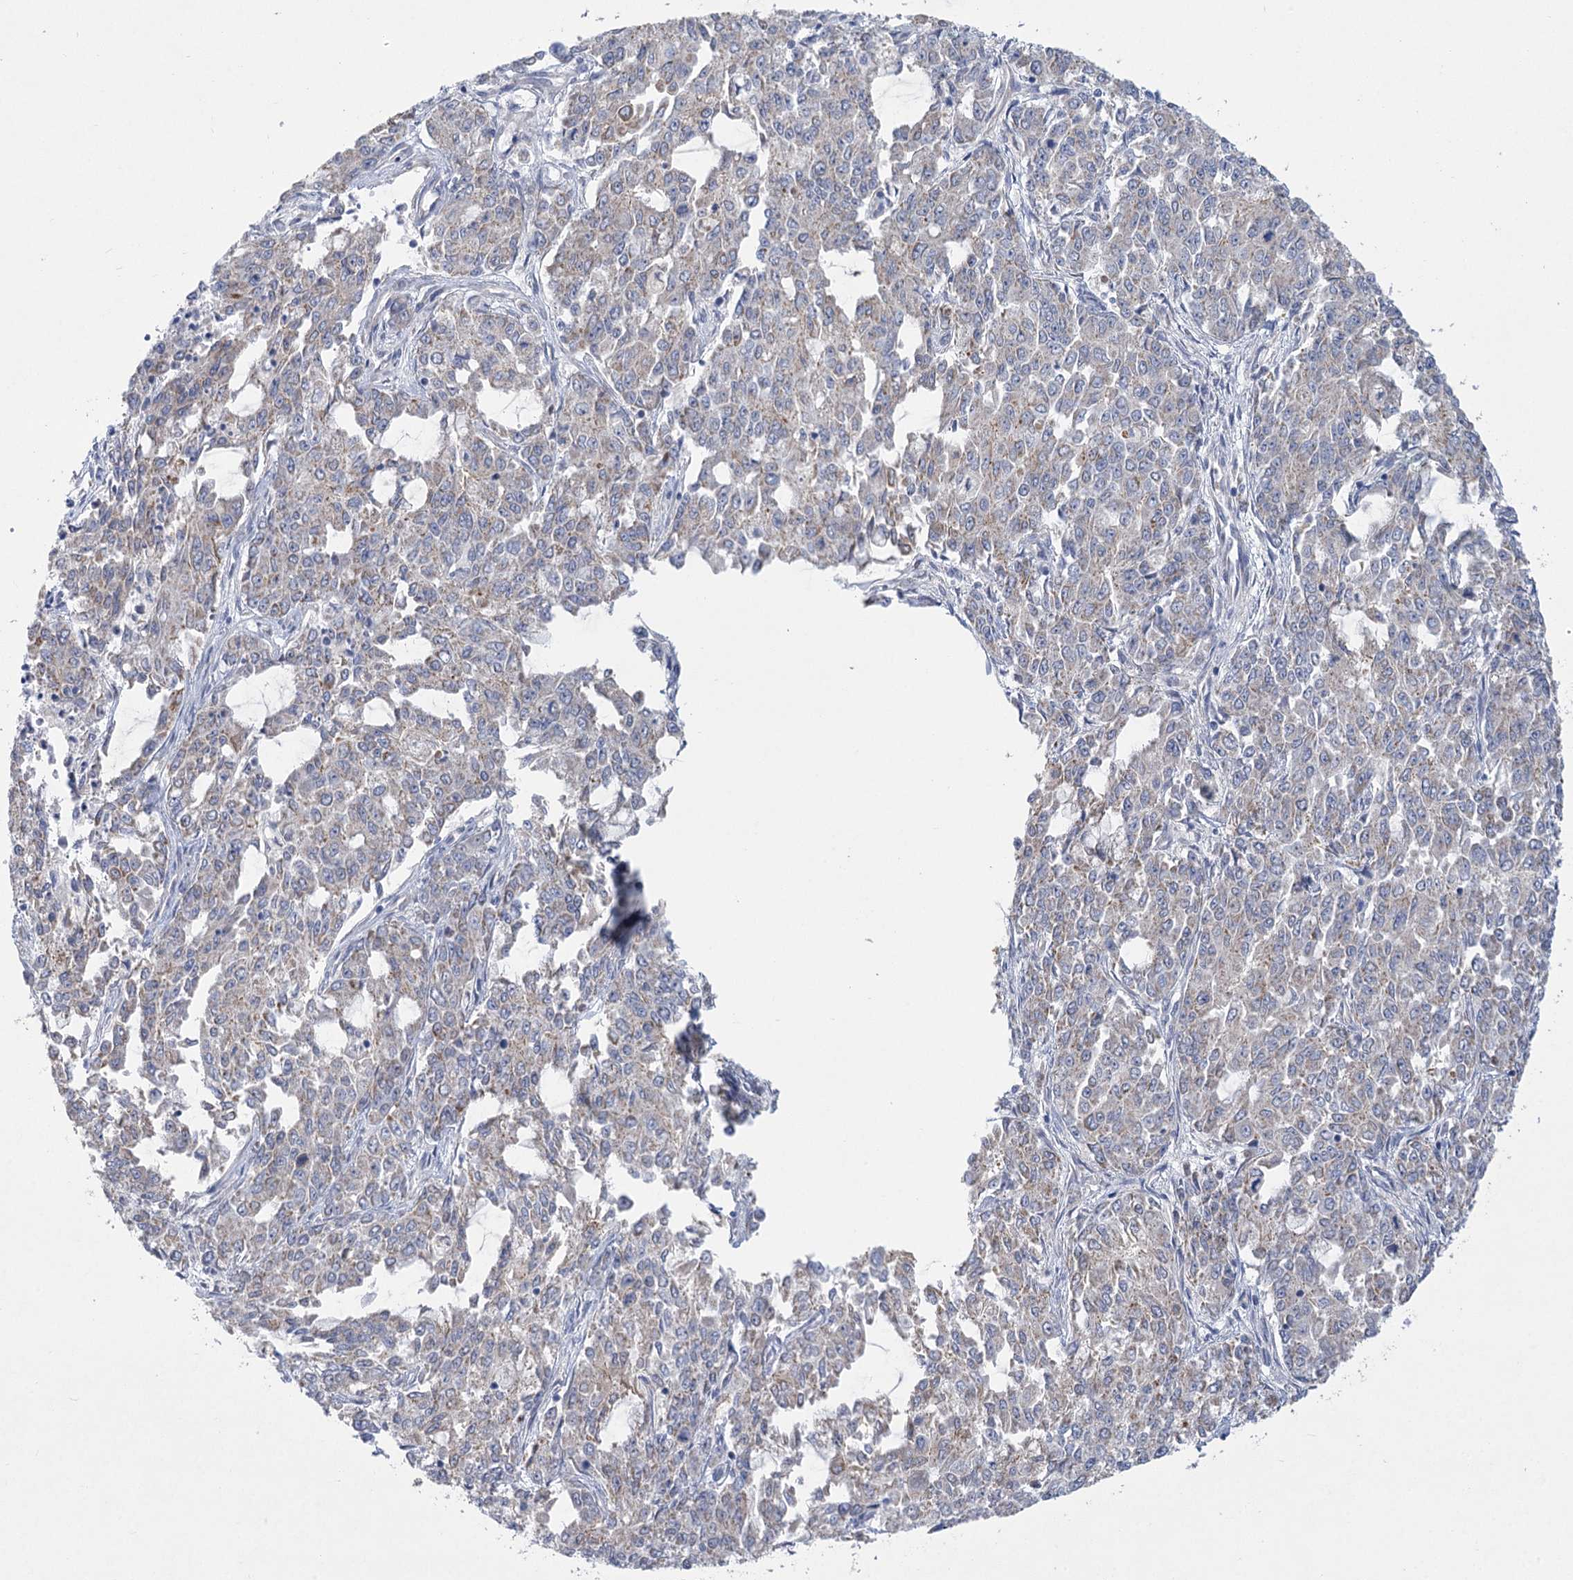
{"staining": {"intensity": "weak", "quantity": "25%-75%", "location": "cytoplasmic/membranous"}, "tissue": "endometrial cancer", "cell_type": "Tumor cells", "image_type": "cancer", "snomed": [{"axis": "morphology", "description": "Adenocarcinoma, NOS"}, {"axis": "topography", "description": "Endometrium"}], "caption": "Endometrial adenocarcinoma stained with DAB IHC demonstrates low levels of weak cytoplasmic/membranous positivity in approximately 25%-75% of tumor cells. (Brightfield microscopy of DAB IHC at high magnification).", "gene": "DHTKD1", "patient": {"sex": "female", "age": 50}}